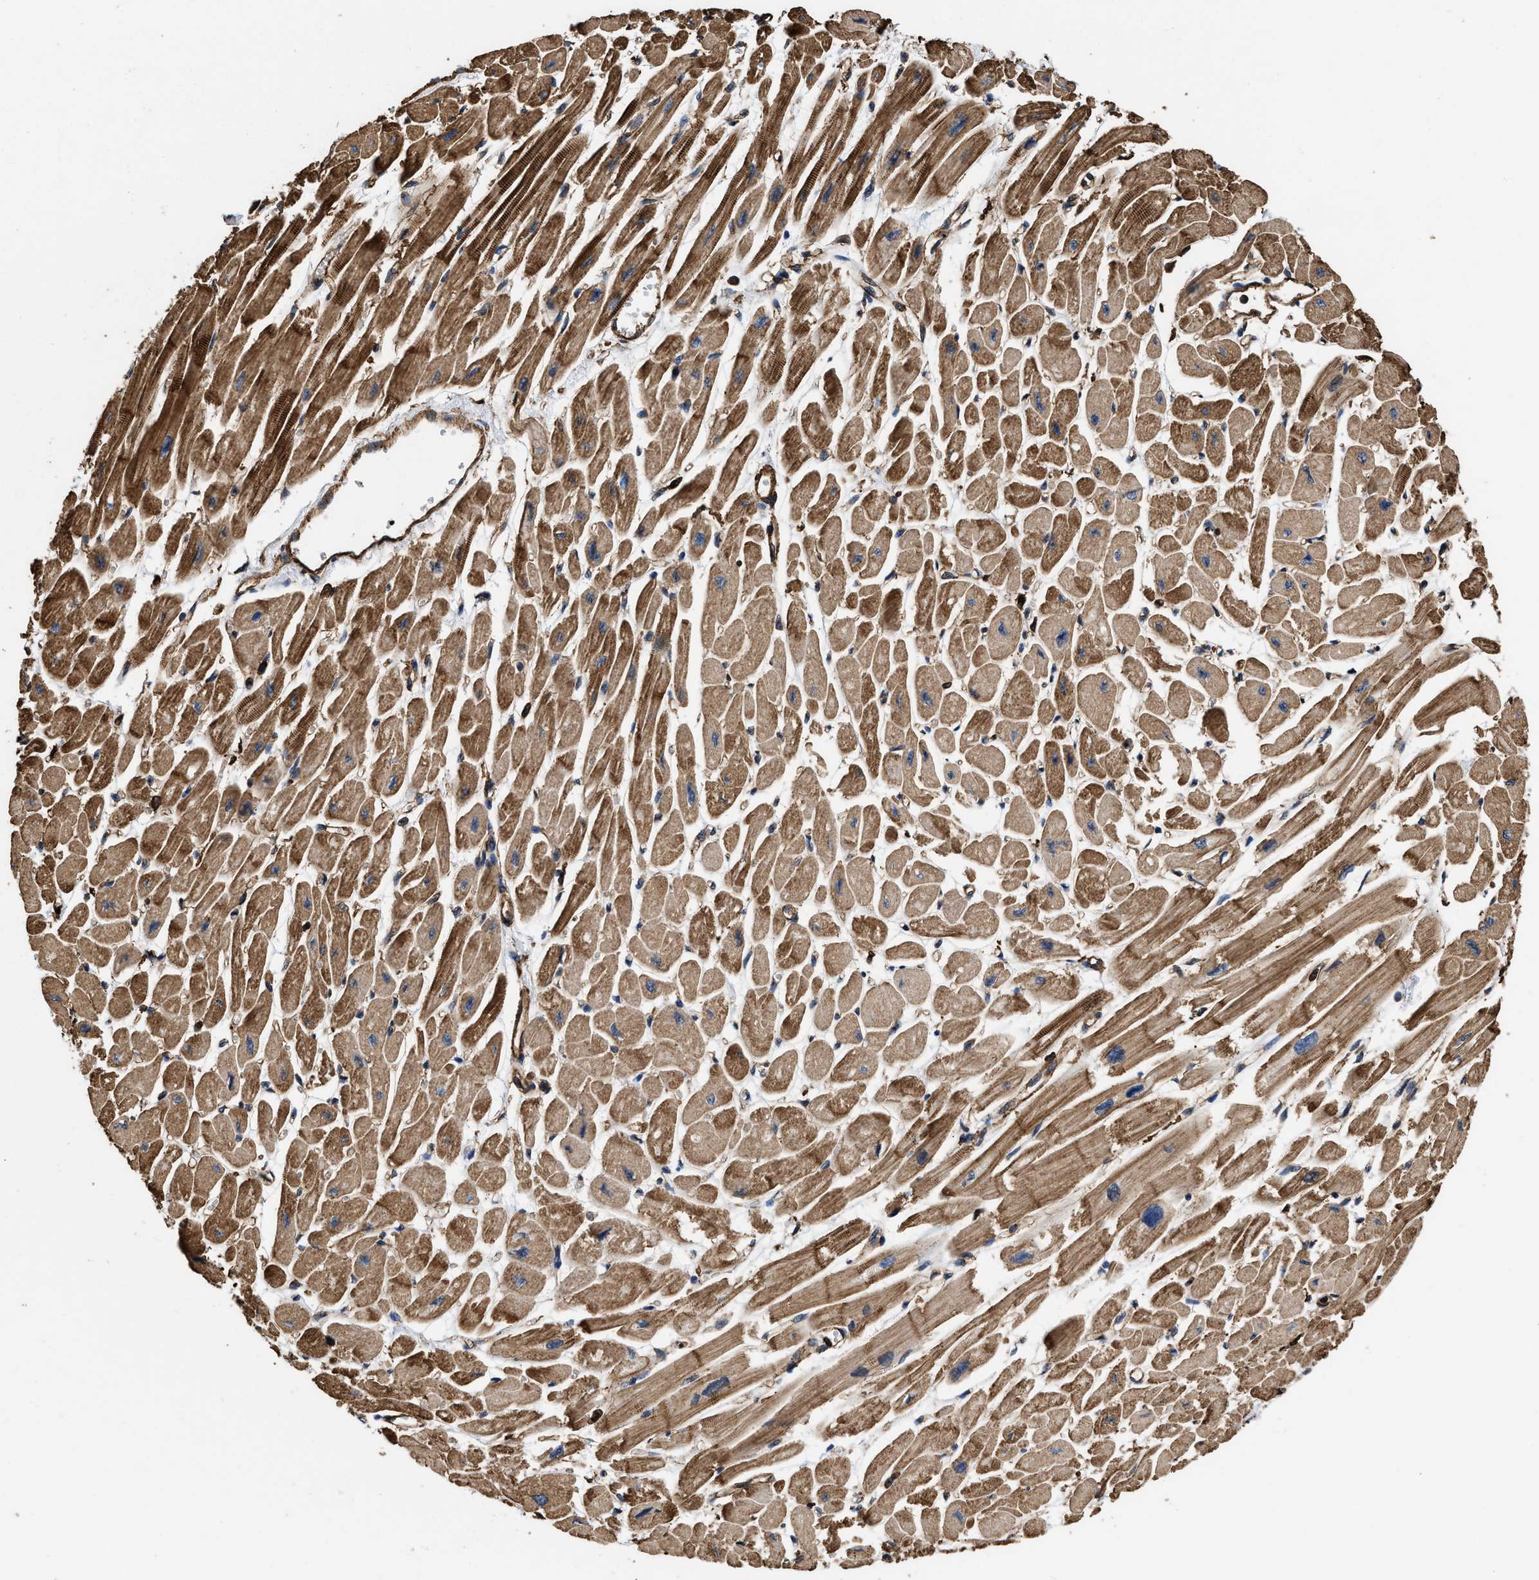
{"staining": {"intensity": "strong", "quantity": ">75%", "location": "cytoplasmic/membranous"}, "tissue": "heart muscle", "cell_type": "Cardiomyocytes", "image_type": "normal", "snomed": [{"axis": "morphology", "description": "Normal tissue, NOS"}, {"axis": "topography", "description": "Heart"}], "caption": "IHC of benign human heart muscle exhibits high levels of strong cytoplasmic/membranous positivity in about >75% of cardiomyocytes.", "gene": "KBTBD2", "patient": {"sex": "female", "age": 54}}